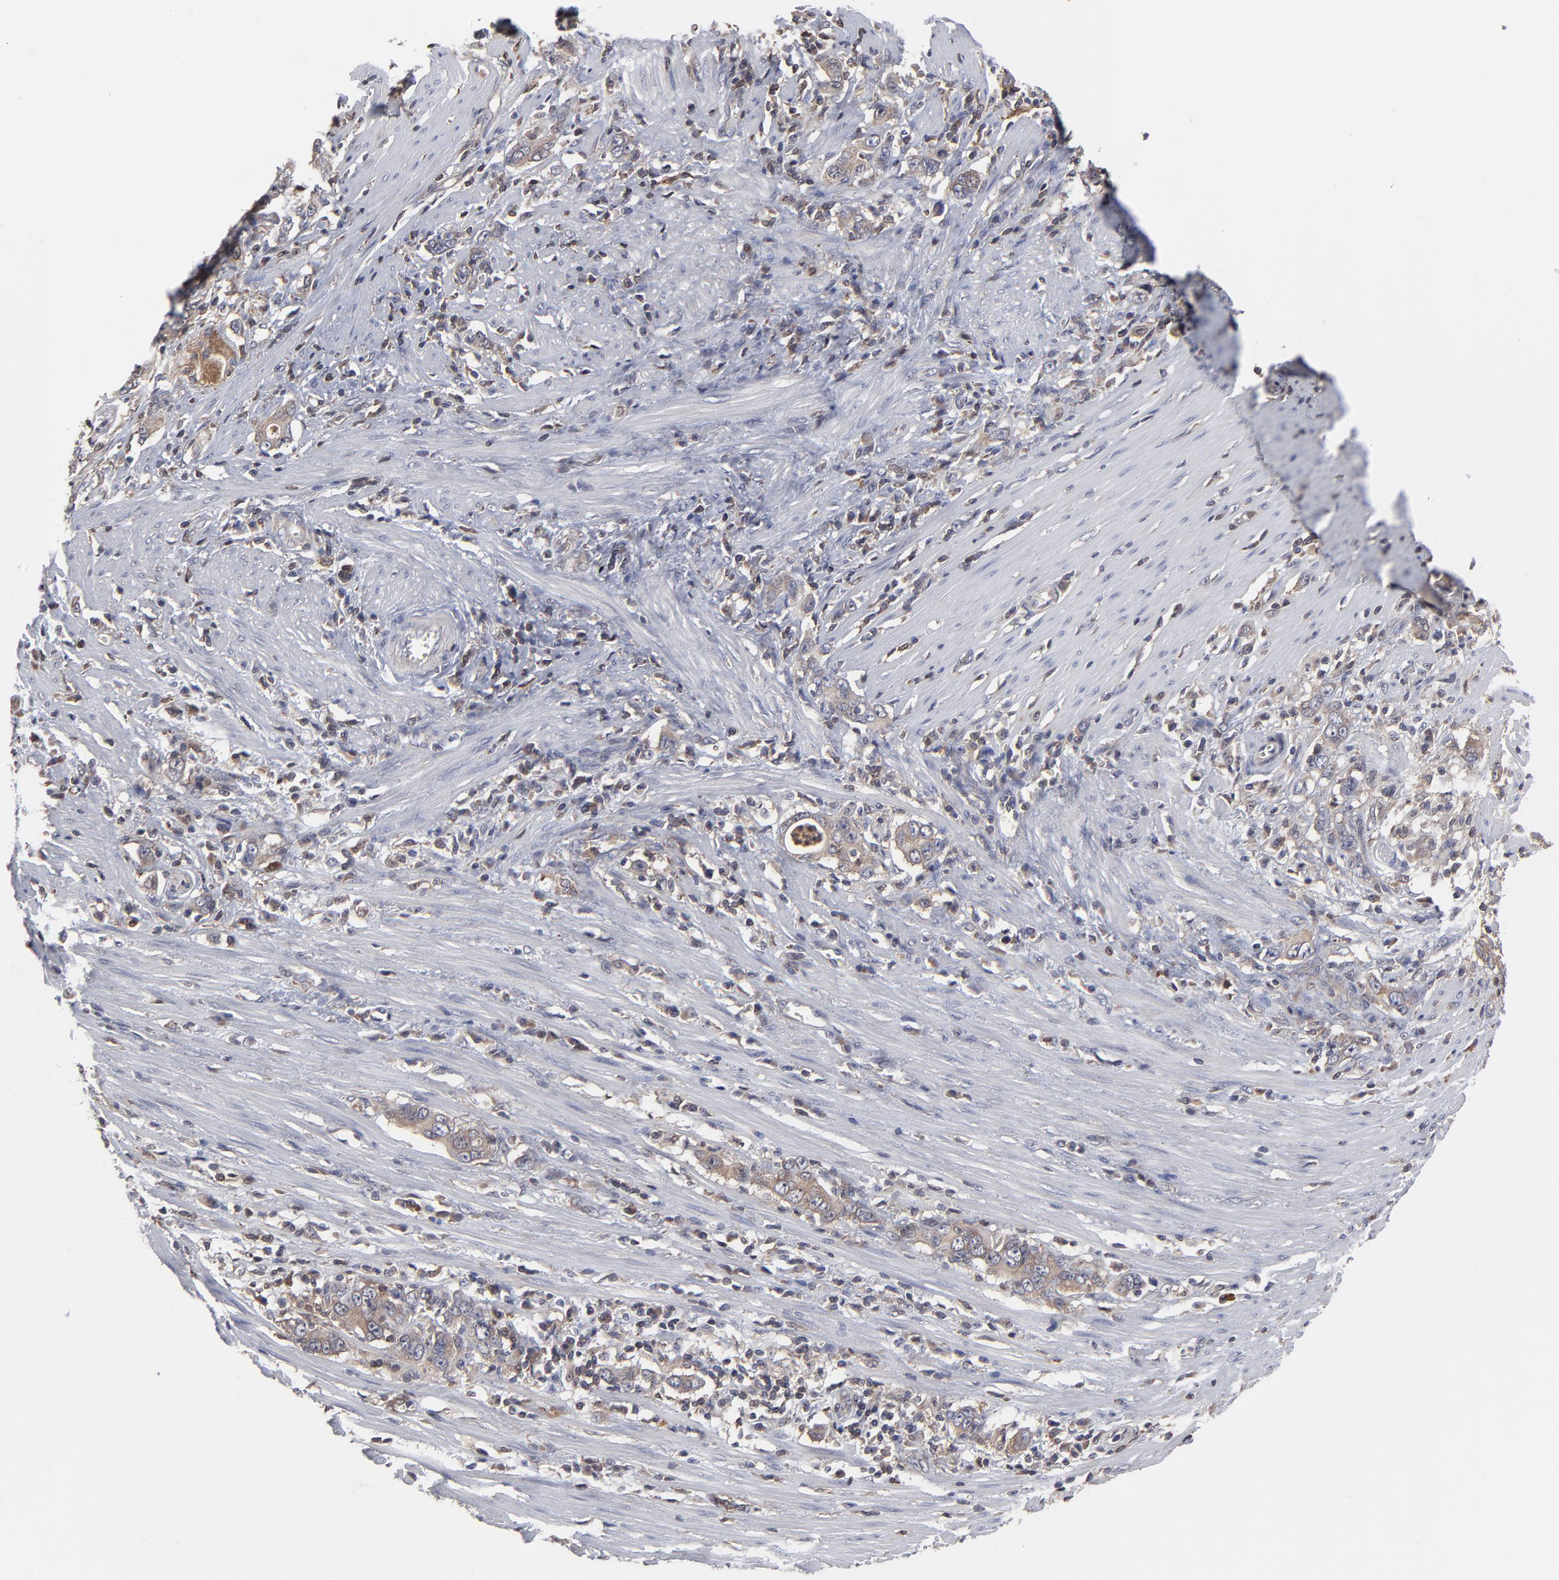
{"staining": {"intensity": "moderate", "quantity": ">75%", "location": "cytoplasmic/membranous"}, "tissue": "stomach cancer", "cell_type": "Tumor cells", "image_type": "cancer", "snomed": [{"axis": "morphology", "description": "Adenocarcinoma, NOS"}, {"axis": "topography", "description": "Stomach, lower"}], "caption": "Immunohistochemistry (IHC) image of human stomach cancer (adenocarcinoma) stained for a protein (brown), which shows medium levels of moderate cytoplasmic/membranous positivity in approximately >75% of tumor cells.", "gene": "MAP2K1", "patient": {"sex": "female", "age": 72}}